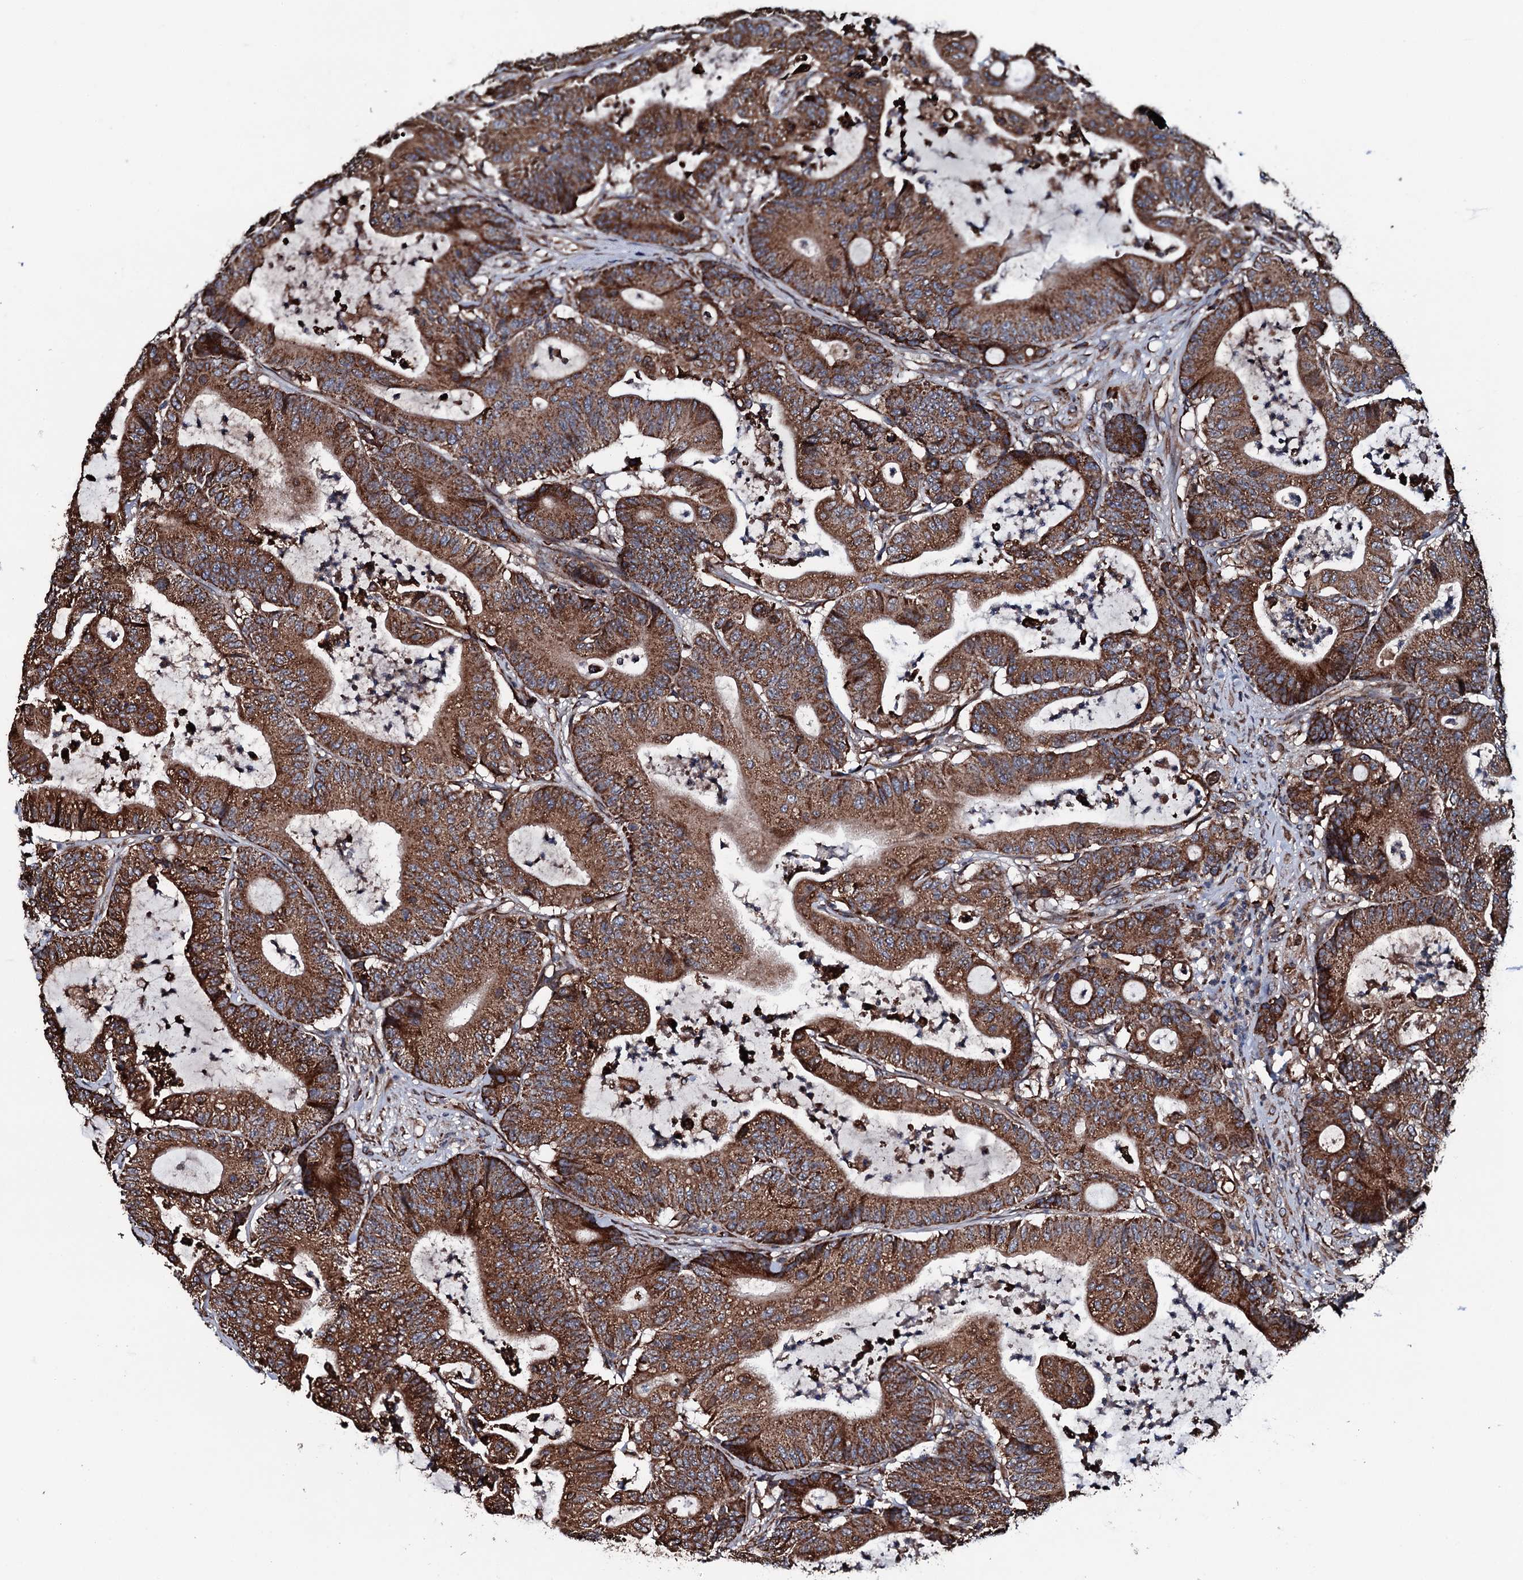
{"staining": {"intensity": "strong", "quantity": ">75%", "location": "cytoplasmic/membranous"}, "tissue": "colorectal cancer", "cell_type": "Tumor cells", "image_type": "cancer", "snomed": [{"axis": "morphology", "description": "Adenocarcinoma, NOS"}, {"axis": "topography", "description": "Colon"}], "caption": "Immunohistochemistry staining of adenocarcinoma (colorectal), which reveals high levels of strong cytoplasmic/membranous staining in approximately >75% of tumor cells indicating strong cytoplasmic/membranous protein positivity. The staining was performed using DAB (3,3'-diaminobenzidine) (brown) for protein detection and nuclei were counterstained in hematoxylin (blue).", "gene": "RAB12", "patient": {"sex": "female", "age": 84}}